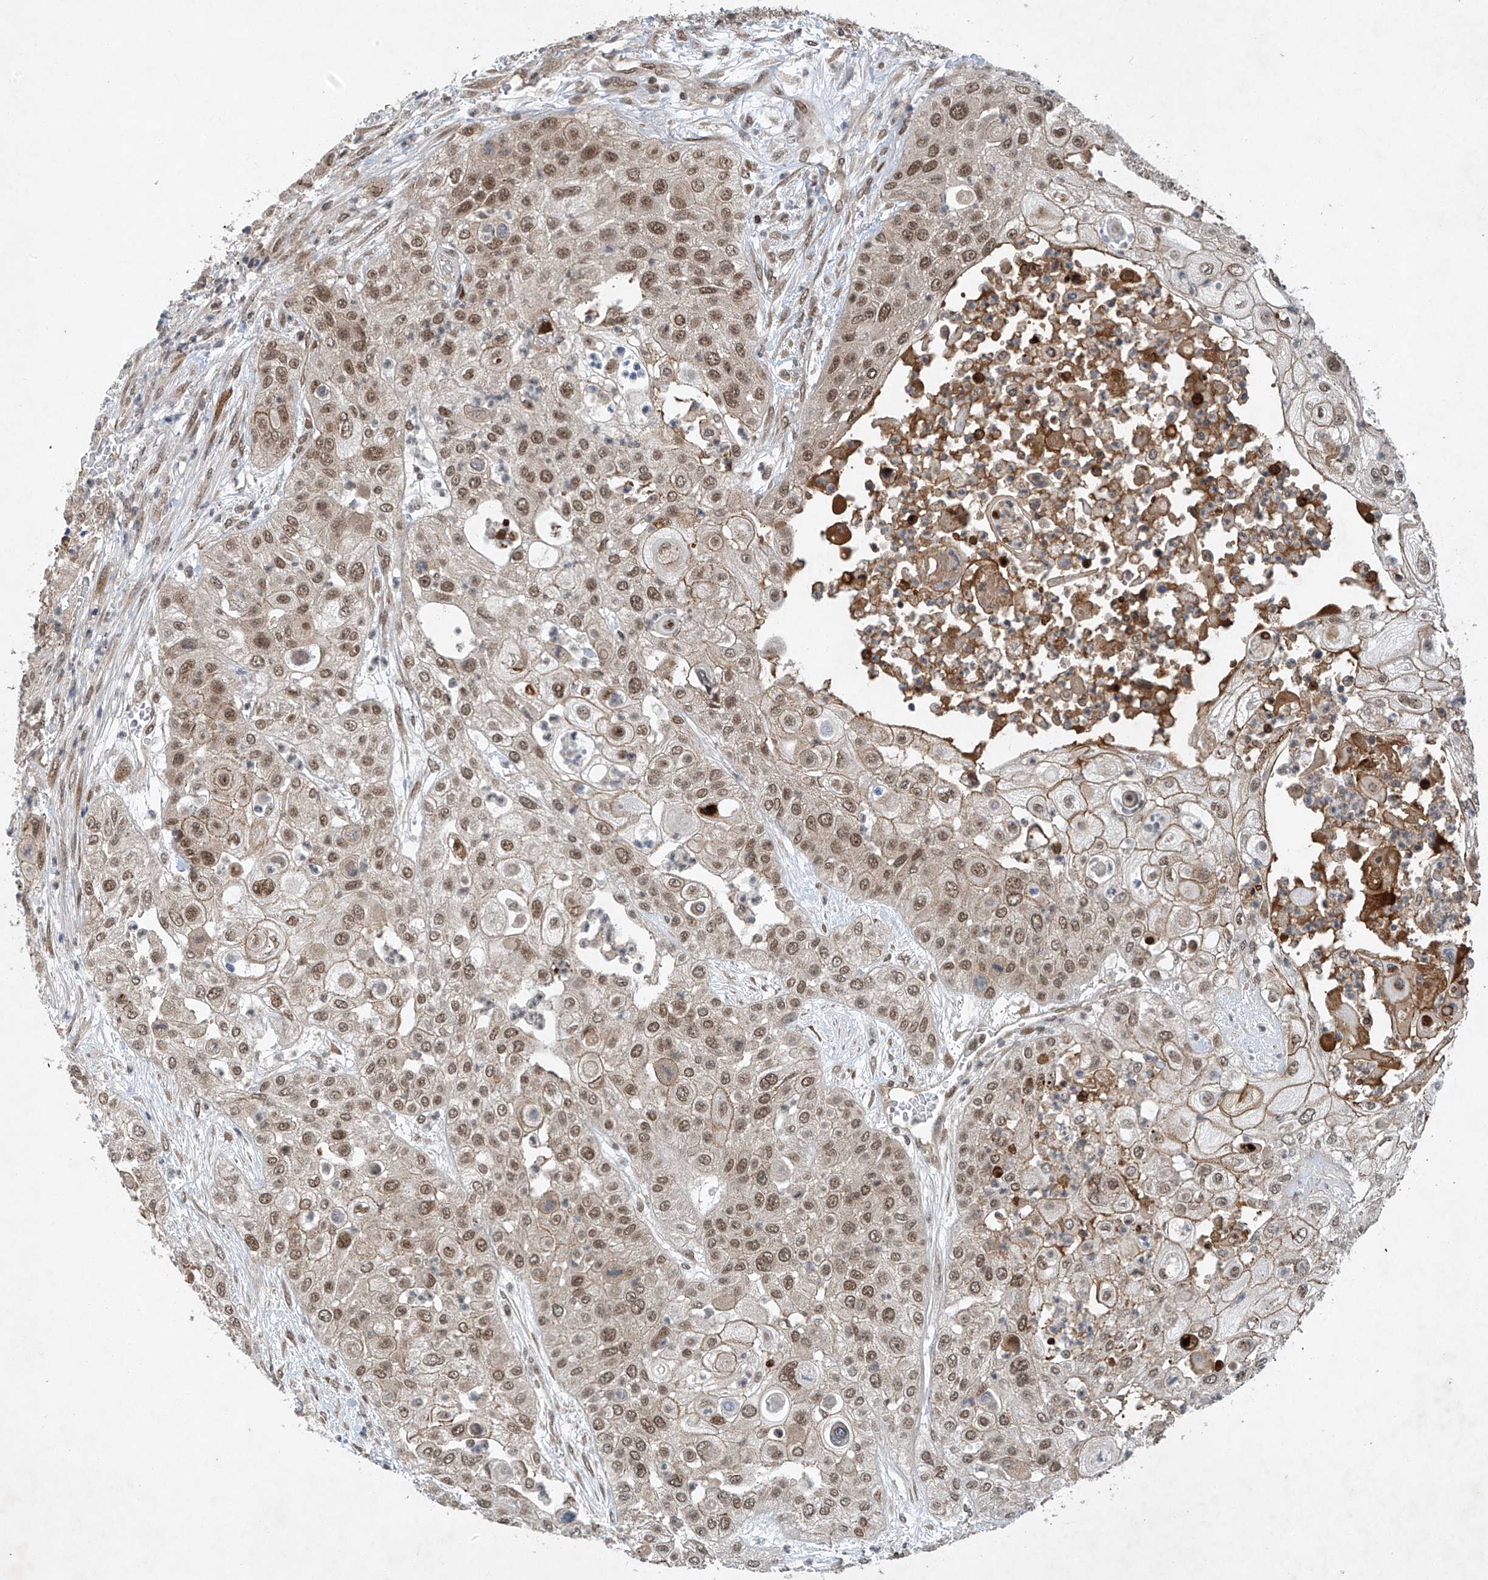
{"staining": {"intensity": "moderate", "quantity": ">75%", "location": "cytoplasmic/membranous,nuclear"}, "tissue": "urothelial cancer", "cell_type": "Tumor cells", "image_type": "cancer", "snomed": [{"axis": "morphology", "description": "Urothelial carcinoma, High grade"}, {"axis": "topography", "description": "Urinary bladder"}], "caption": "An IHC image of tumor tissue is shown. Protein staining in brown highlights moderate cytoplasmic/membranous and nuclear positivity in urothelial cancer within tumor cells.", "gene": "TAF8", "patient": {"sex": "female", "age": 79}}